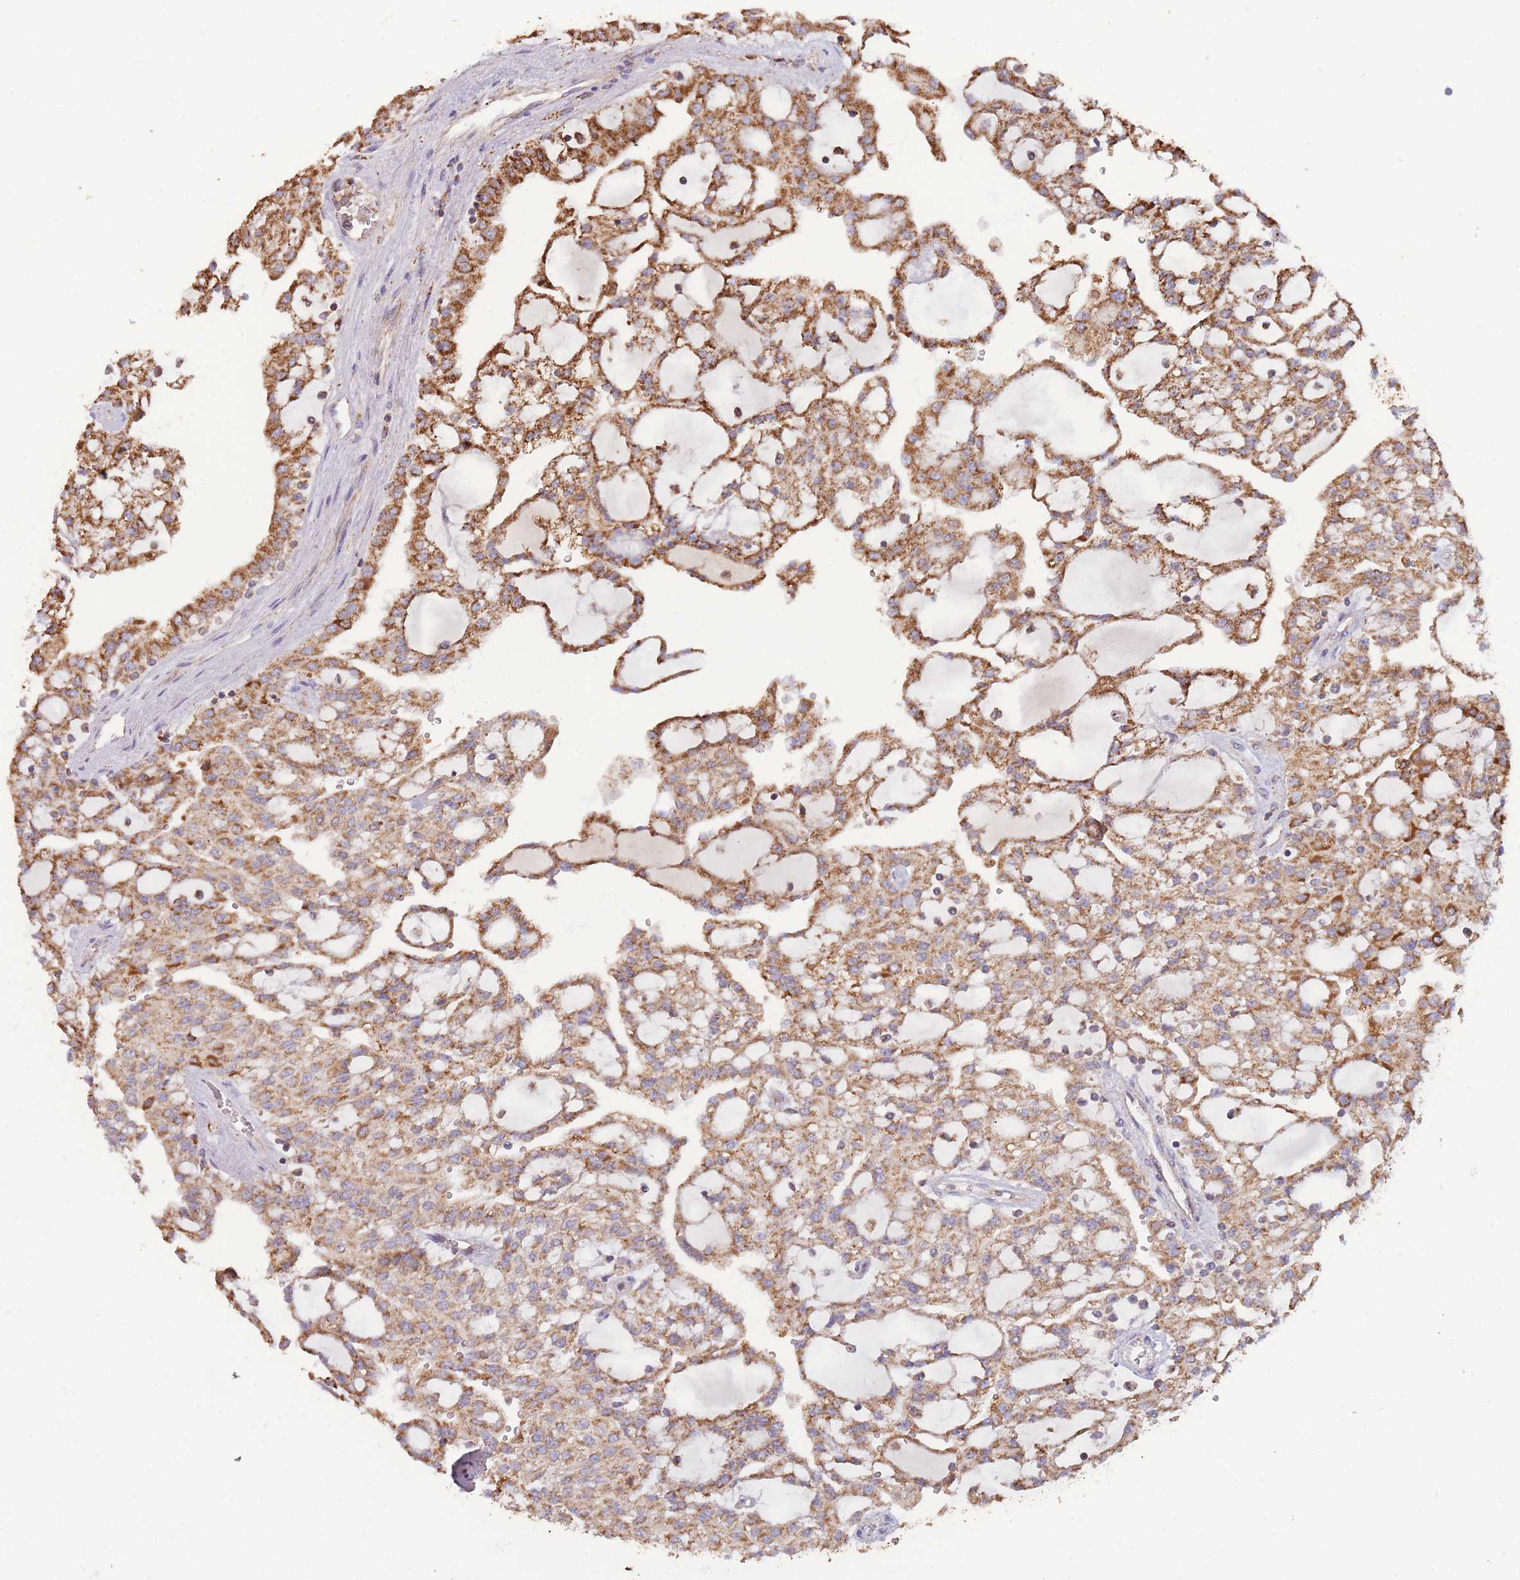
{"staining": {"intensity": "moderate", "quantity": ">75%", "location": "cytoplasmic/membranous"}, "tissue": "renal cancer", "cell_type": "Tumor cells", "image_type": "cancer", "snomed": [{"axis": "morphology", "description": "Adenocarcinoma, NOS"}, {"axis": "topography", "description": "Kidney"}], "caption": "High-power microscopy captured an immunohistochemistry image of renal cancer (adenocarcinoma), revealing moderate cytoplasmic/membranous staining in about >75% of tumor cells.", "gene": "MRPL17", "patient": {"sex": "male", "age": 63}}